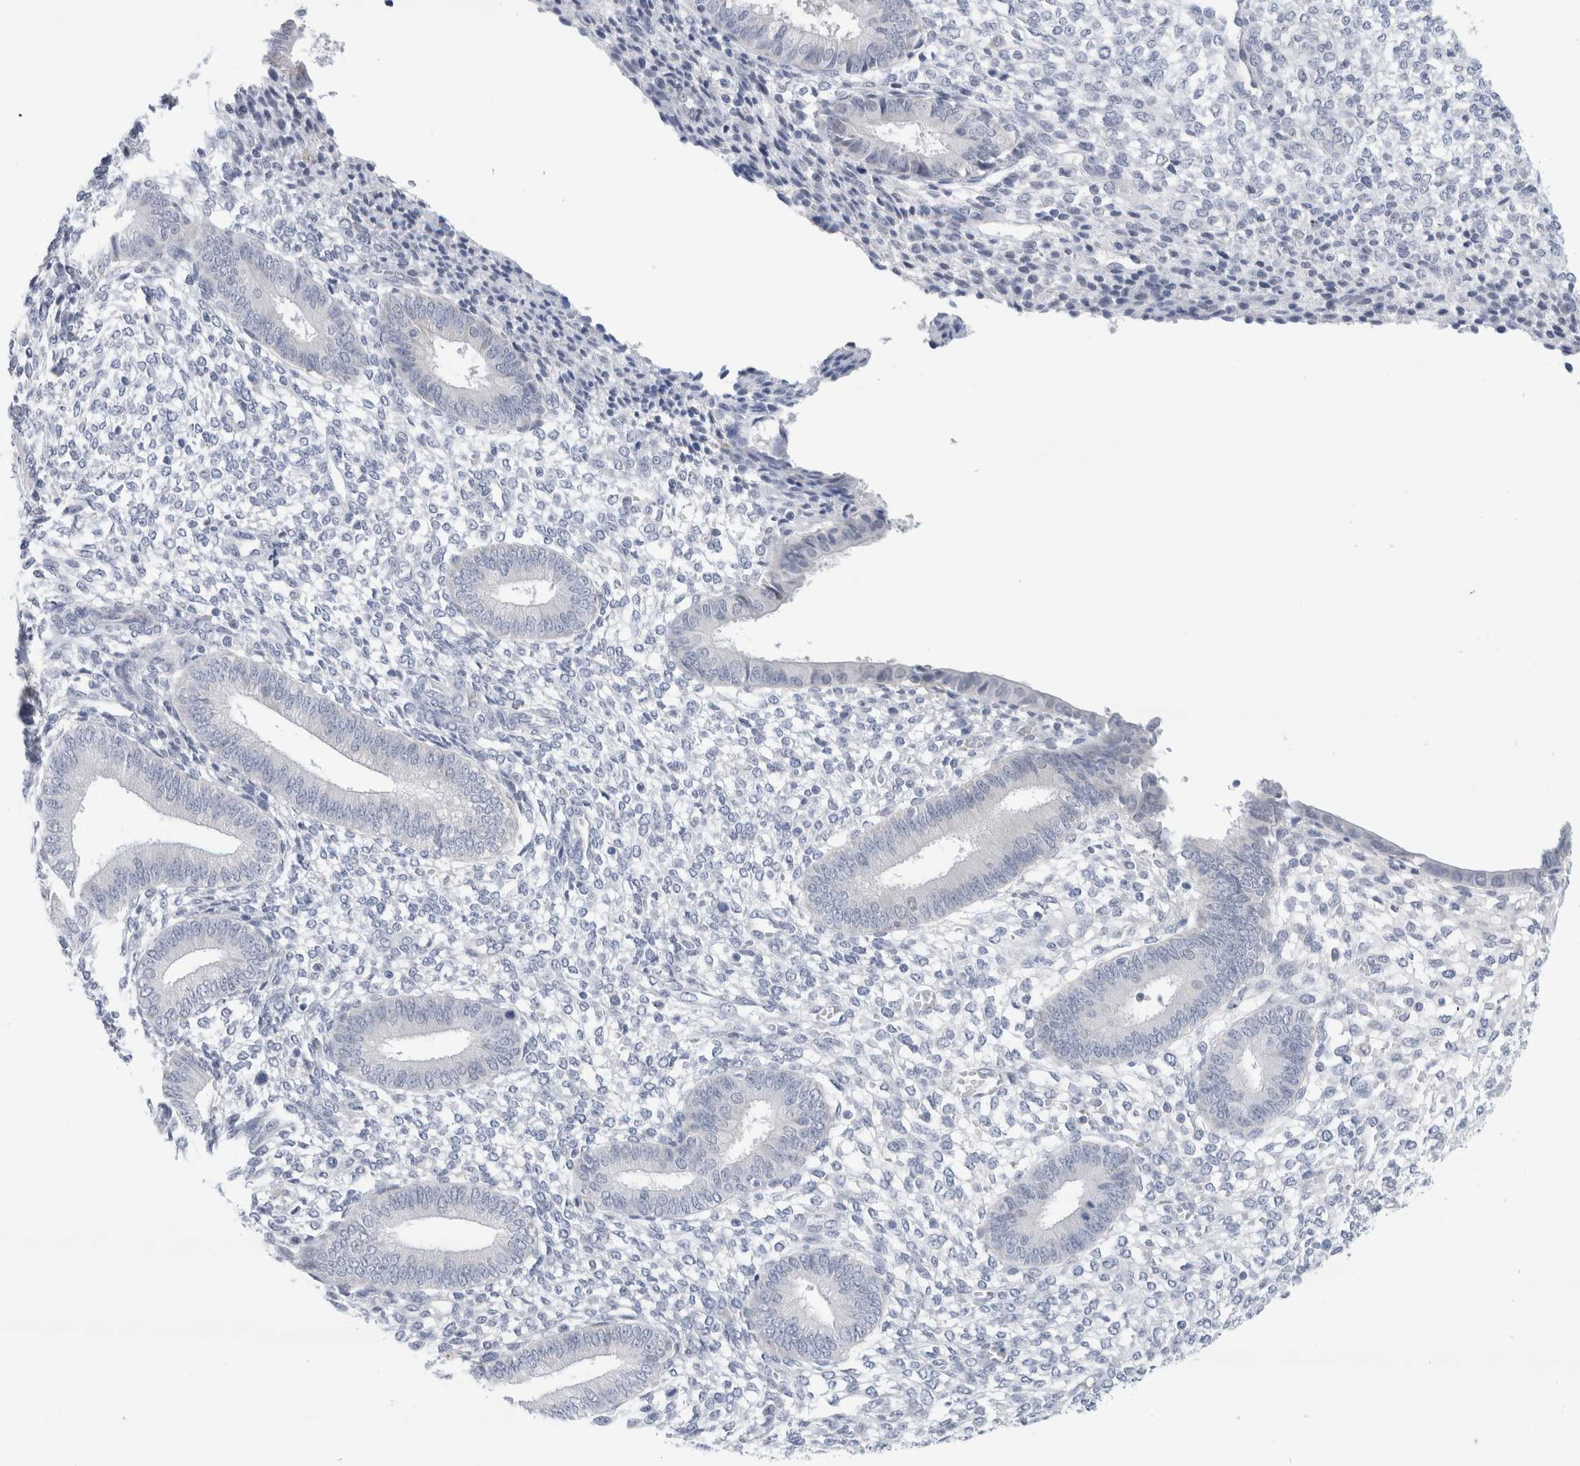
{"staining": {"intensity": "negative", "quantity": "none", "location": "none"}, "tissue": "endometrium", "cell_type": "Cells in endometrial stroma", "image_type": "normal", "snomed": [{"axis": "morphology", "description": "Normal tissue, NOS"}, {"axis": "topography", "description": "Endometrium"}], "caption": "The immunohistochemistry (IHC) micrograph has no significant expression in cells in endometrial stroma of endometrium.", "gene": "SLC22A12", "patient": {"sex": "female", "age": 46}}